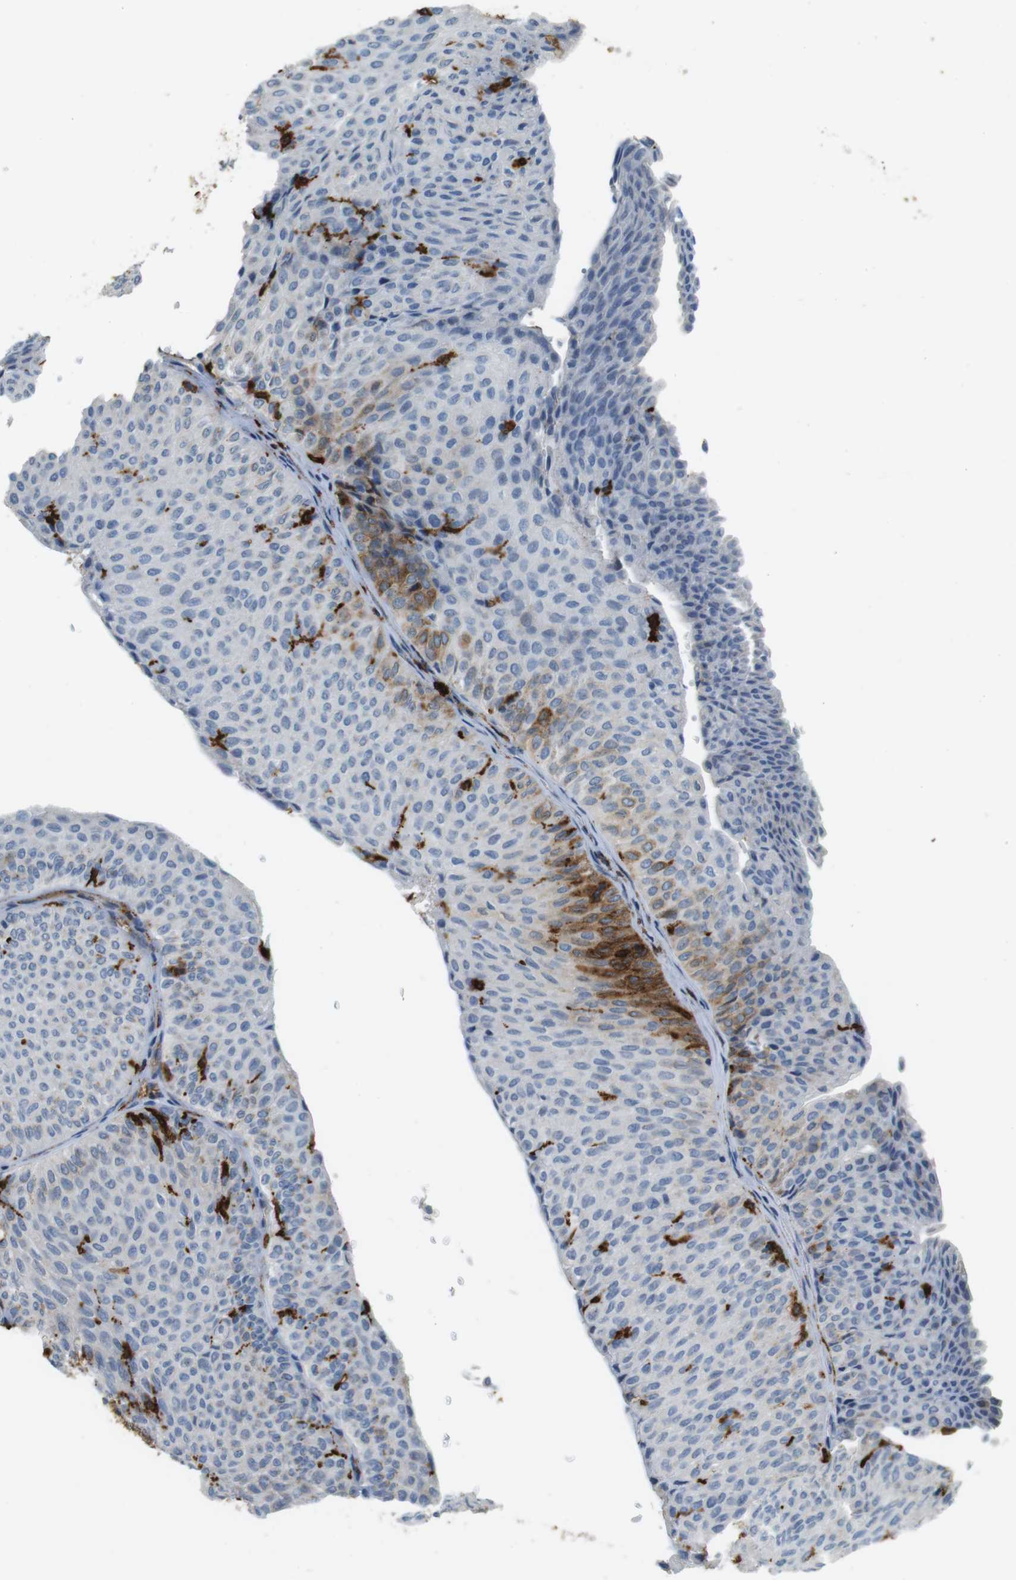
{"staining": {"intensity": "negative", "quantity": "none", "location": "none"}, "tissue": "urothelial cancer", "cell_type": "Tumor cells", "image_type": "cancer", "snomed": [{"axis": "morphology", "description": "Urothelial carcinoma, Low grade"}, {"axis": "topography", "description": "Urinary bladder"}], "caption": "An immunohistochemistry micrograph of low-grade urothelial carcinoma is shown. There is no staining in tumor cells of low-grade urothelial carcinoma. (Brightfield microscopy of DAB immunohistochemistry at high magnification).", "gene": "HLA-DRA", "patient": {"sex": "male", "age": 78}}